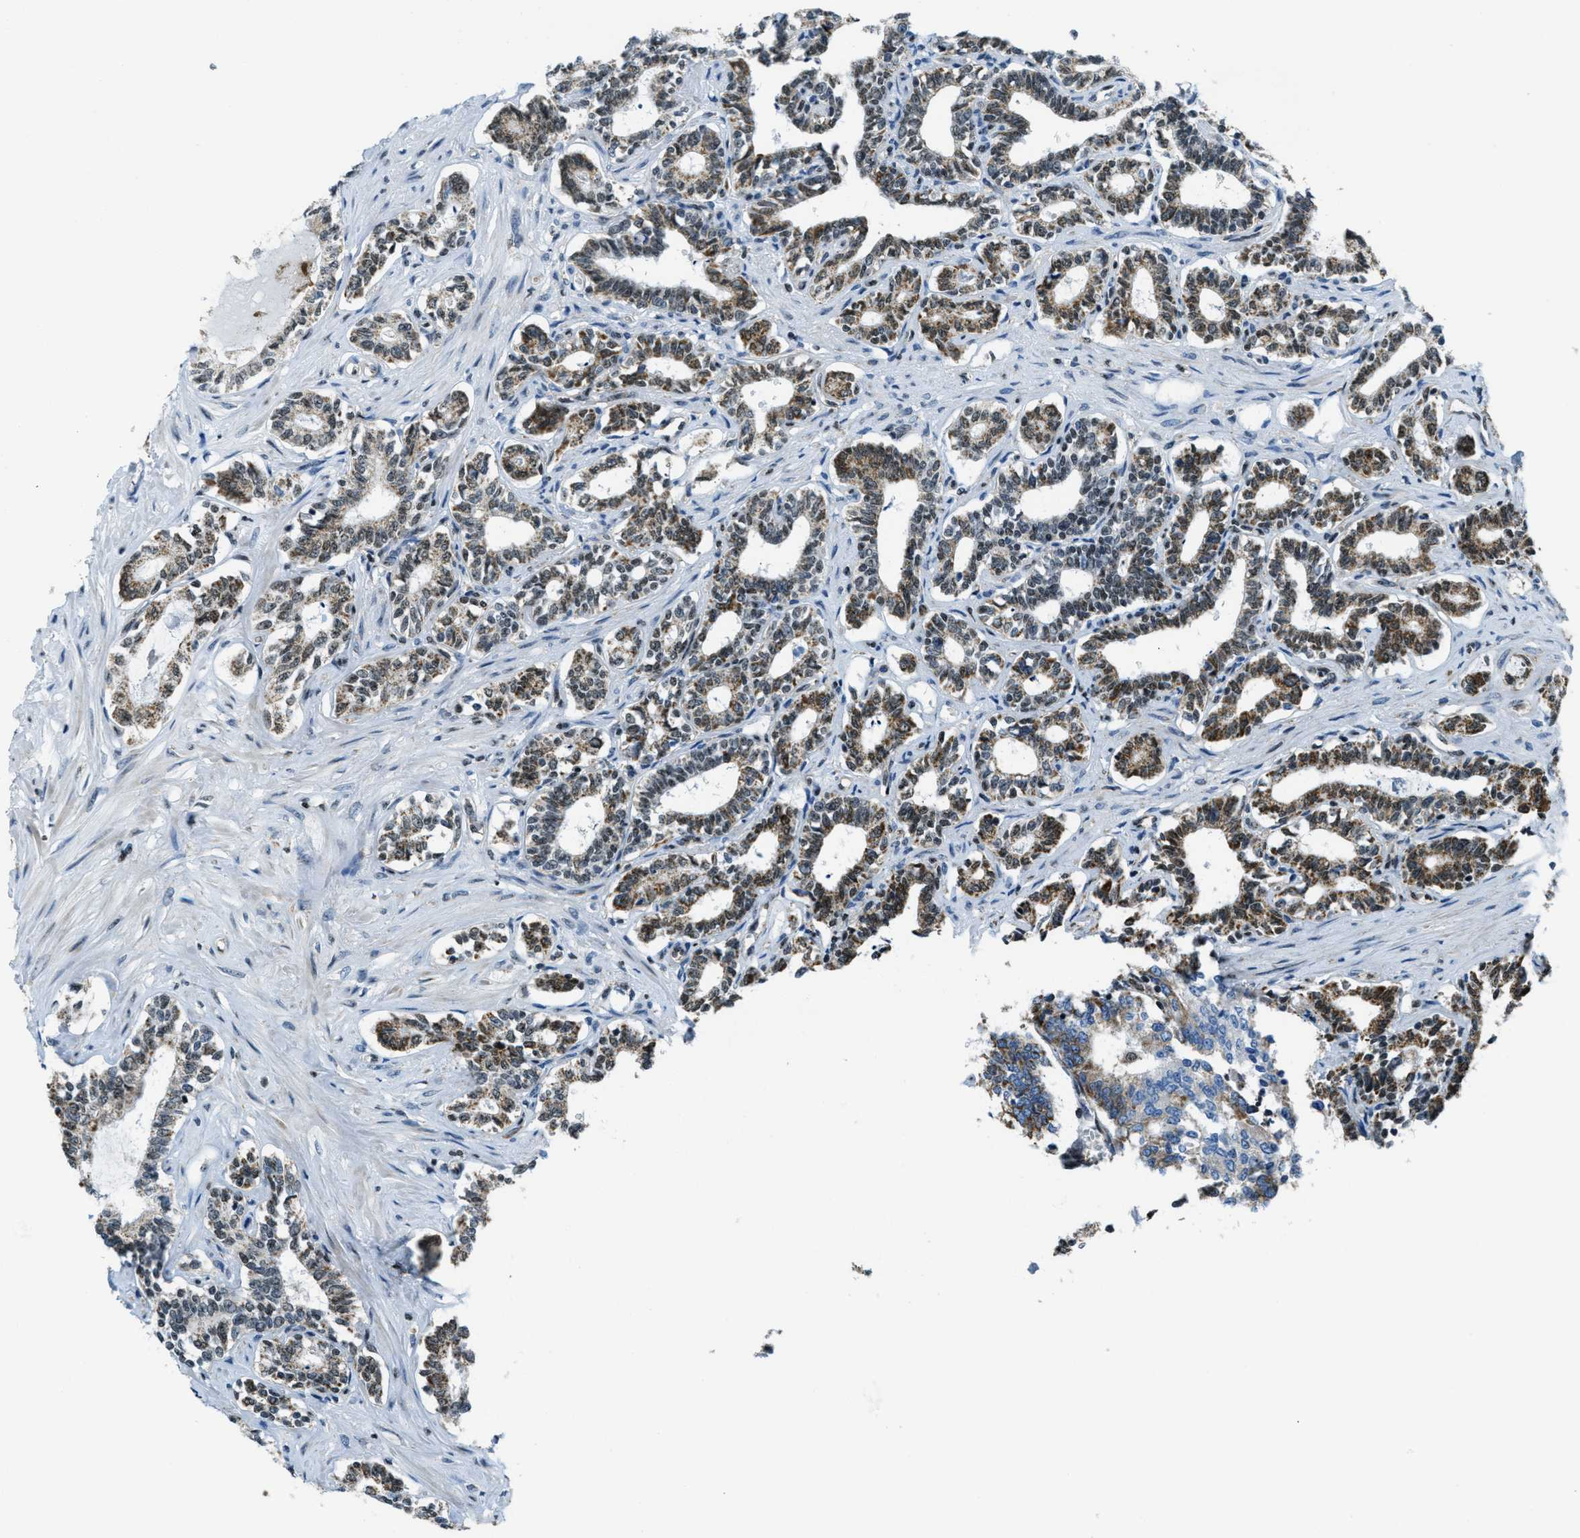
{"staining": {"intensity": "strong", "quantity": ">75%", "location": "cytoplasmic/membranous,nuclear"}, "tissue": "seminal vesicle", "cell_type": "Glandular cells", "image_type": "normal", "snomed": [{"axis": "morphology", "description": "Normal tissue, NOS"}, {"axis": "morphology", "description": "Adenocarcinoma, High grade"}, {"axis": "topography", "description": "Prostate"}, {"axis": "topography", "description": "Seminal veicle"}], "caption": "The photomicrograph shows staining of normal seminal vesicle, revealing strong cytoplasmic/membranous,nuclear protein positivity (brown color) within glandular cells.", "gene": "SP100", "patient": {"sex": "male", "age": 55}}